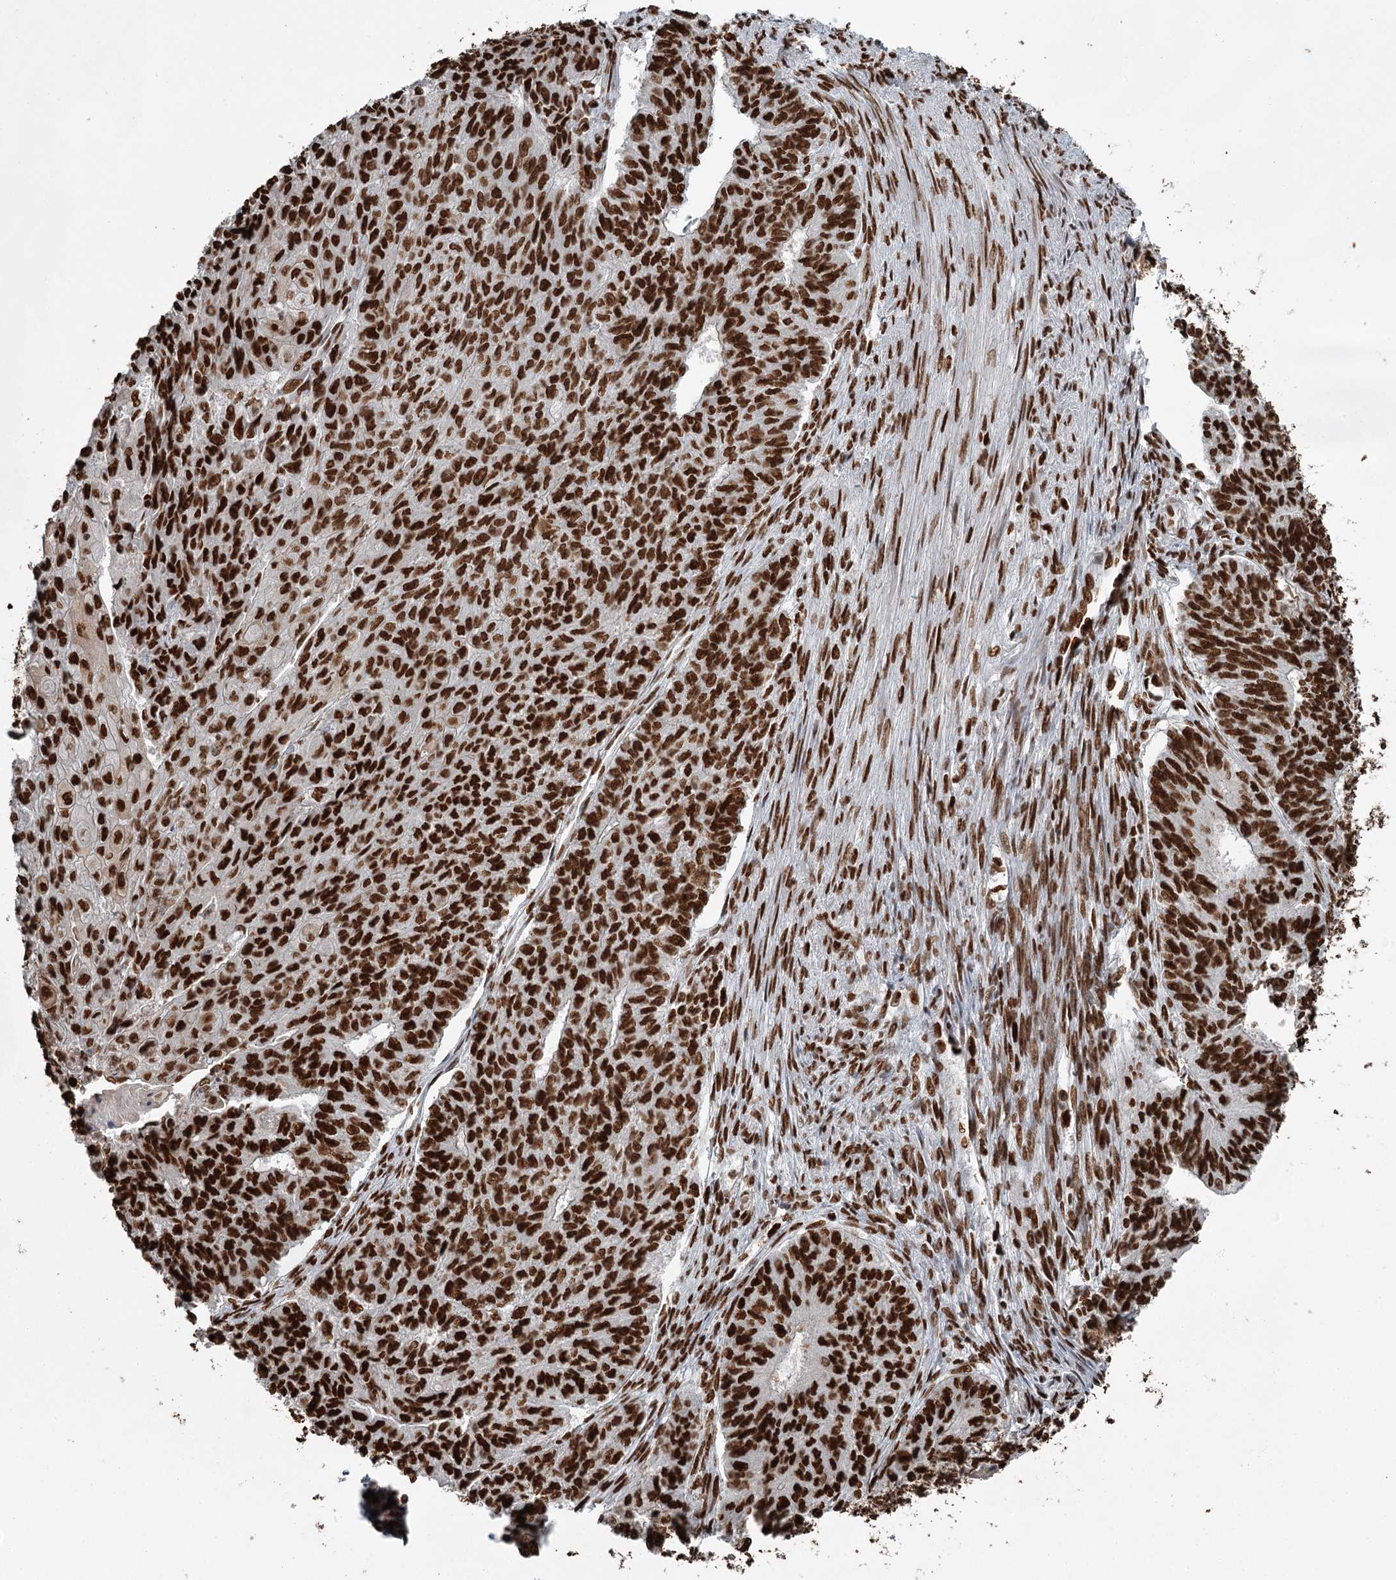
{"staining": {"intensity": "strong", "quantity": ">75%", "location": "nuclear"}, "tissue": "endometrial cancer", "cell_type": "Tumor cells", "image_type": "cancer", "snomed": [{"axis": "morphology", "description": "Adenocarcinoma, NOS"}, {"axis": "topography", "description": "Endometrium"}], "caption": "Immunohistochemistry (IHC) micrograph of neoplastic tissue: human endometrial cancer (adenocarcinoma) stained using immunohistochemistry (IHC) exhibits high levels of strong protein expression localized specifically in the nuclear of tumor cells, appearing as a nuclear brown color.", "gene": "RBBP7", "patient": {"sex": "female", "age": 32}}